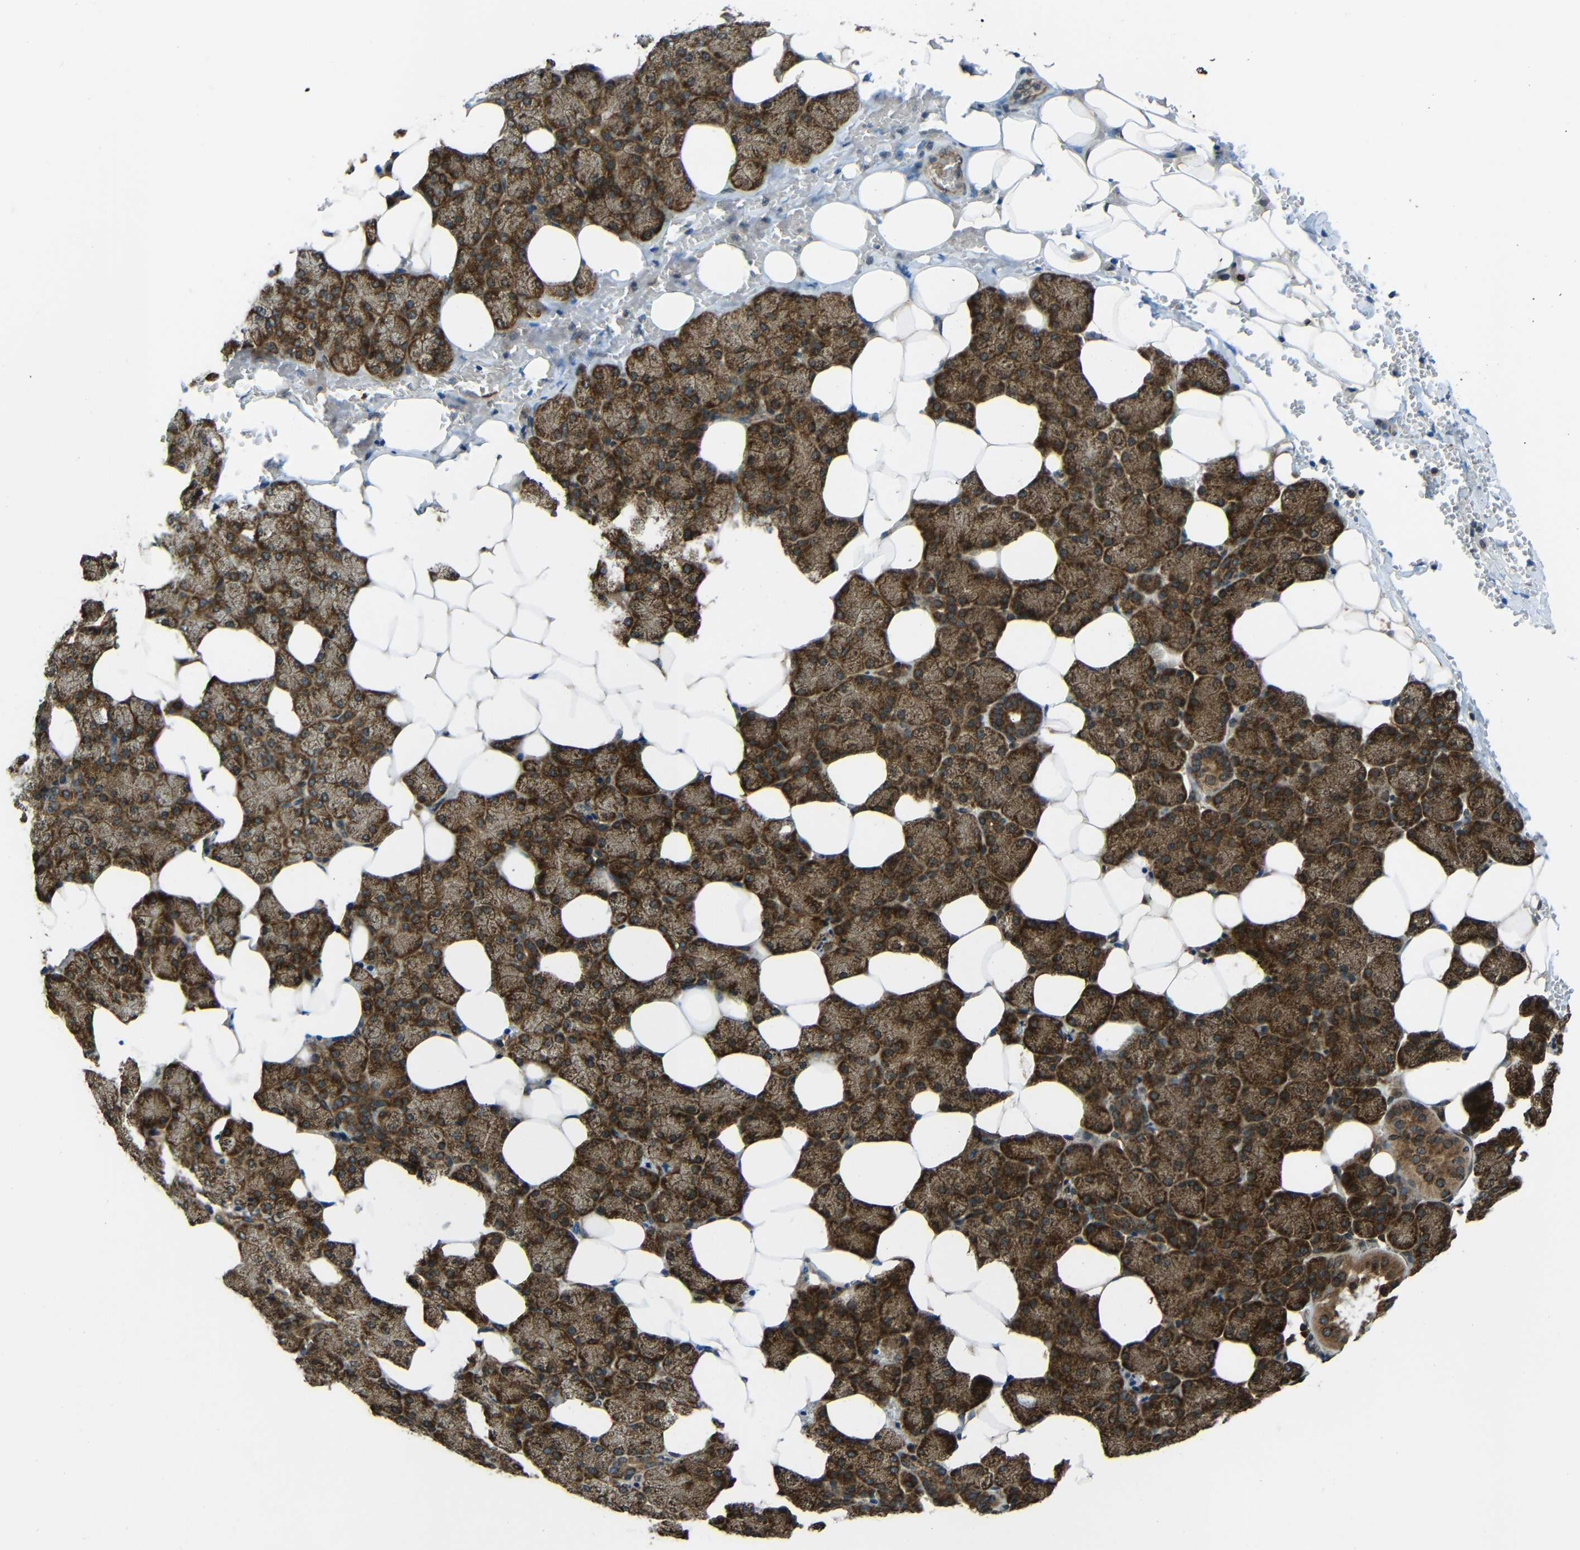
{"staining": {"intensity": "strong", "quantity": "25%-75%", "location": "cytoplasmic/membranous"}, "tissue": "salivary gland", "cell_type": "Glandular cells", "image_type": "normal", "snomed": [{"axis": "morphology", "description": "Normal tissue, NOS"}, {"axis": "topography", "description": "Lymph node"}, {"axis": "topography", "description": "Salivary gland"}], "caption": "IHC of normal salivary gland displays high levels of strong cytoplasmic/membranous positivity in approximately 25%-75% of glandular cells.", "gene": "VAPB", "patient": {"sex": "male", "age": 8}}